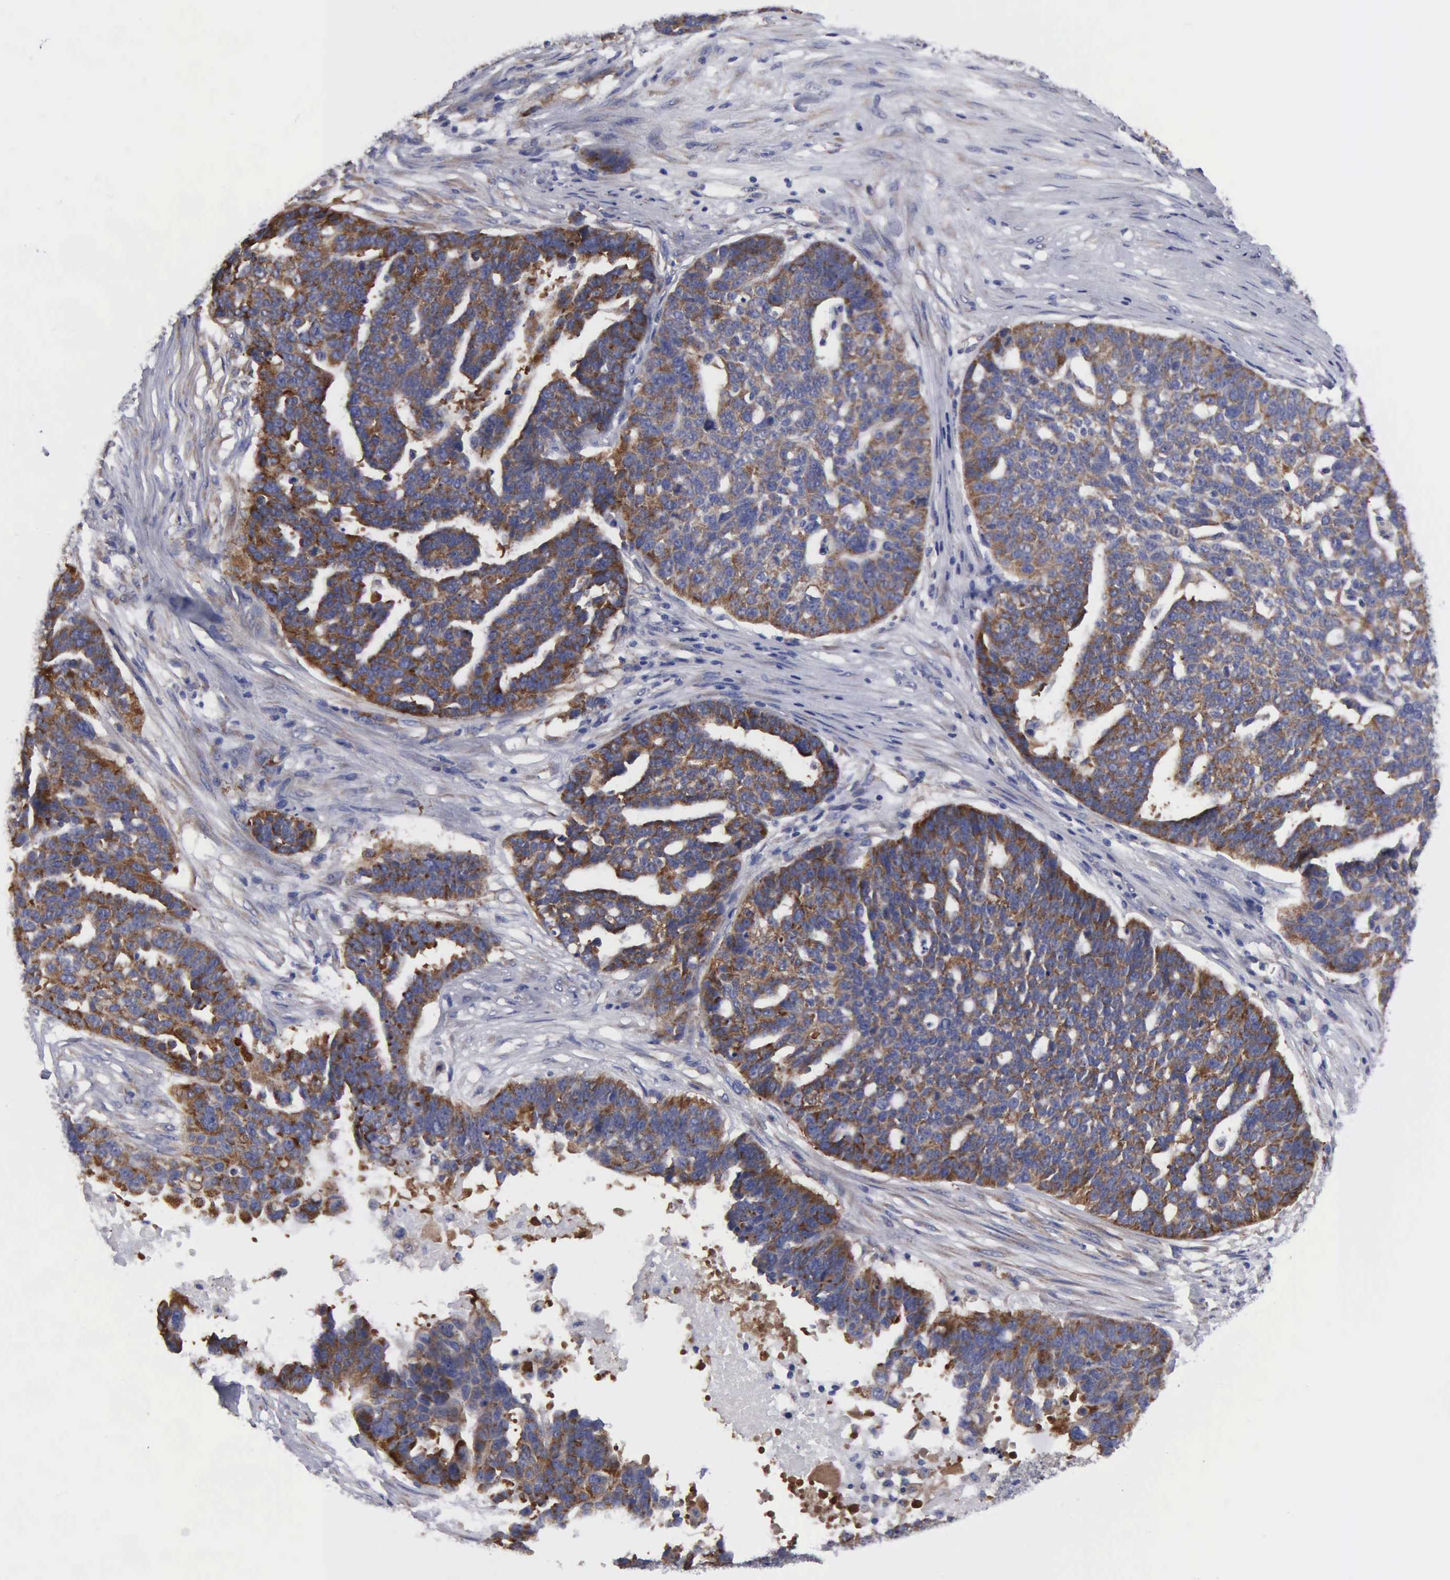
{"staining": {"intensity": "strong", "quantity": ">75%", "location": "cytoplasmic/membranous"}, "tissue": "ovarian cancer", "cell_type": "Tumor cells", "image_type": "cancer", "snomed": [{"axis": "morphology", "description": "Cystadenocarcinoma, serous, NOS"}, {"axis": "topography", "description": "Ovary"}], "caption": "Immunohistochemistry (DAB) staining of human serous cystadenocarcinoma (ovarian) demonstrates strong cytoplasmic/membranous protein expression in about >75% of tumor cells.", "gene": "TXLNG", "patient": {"sex": "female", "age": 59}}